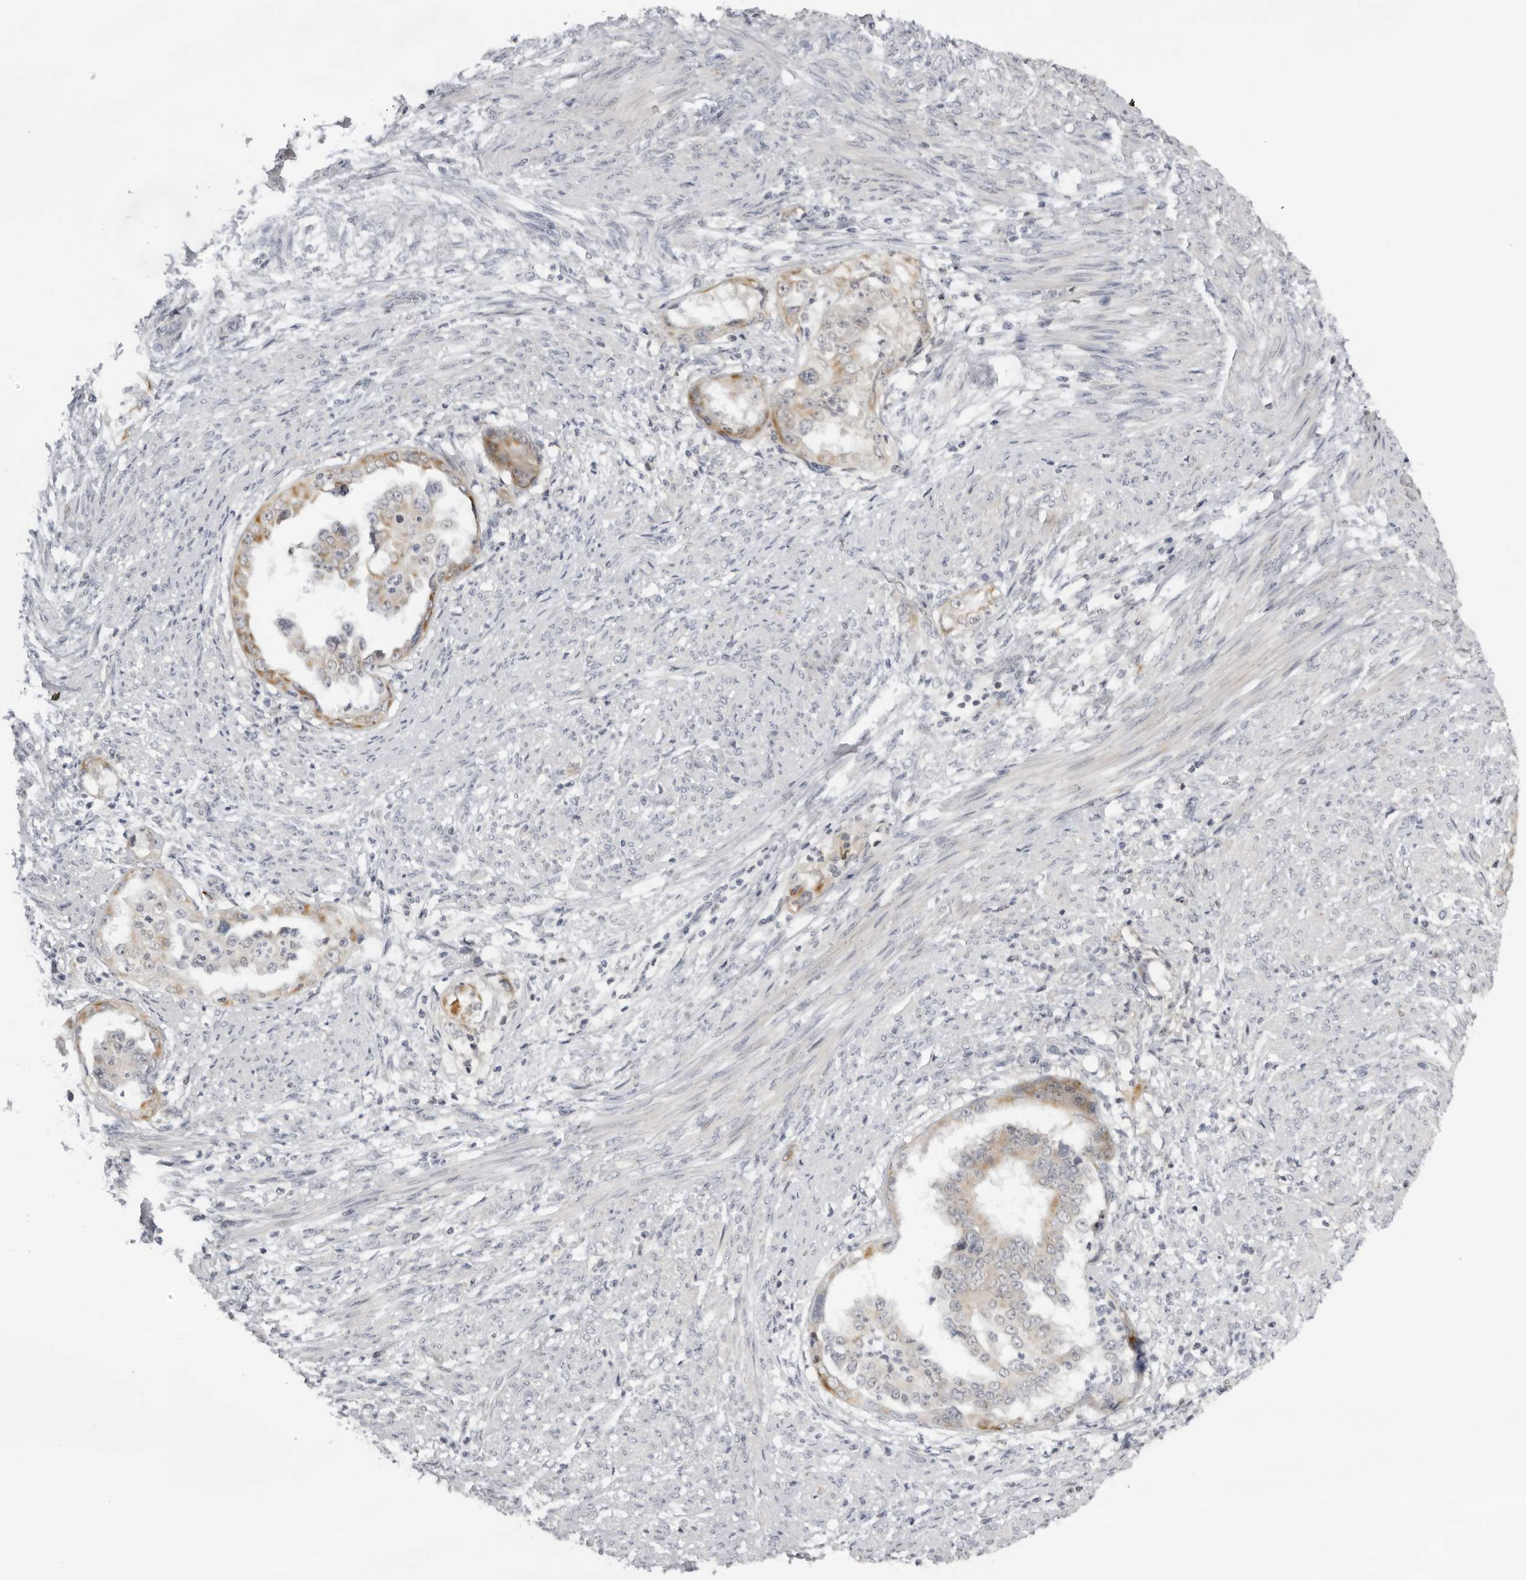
{"staining": {"intensity": "weak", "quantity": ">75%", "location": "cytoplasmic/membranous"}, "tissue": "endometrial cancer", "cell_type": "Tumor cells", "image_type": "cancer", "snomed": [{"axis": "morphology", "description": "Adenocarcinoma, NOS"}, {"axis": "topography", "description": "Endometrium"}], "caption": "Endometrial adenocarcinoma stained with DAB (3,3'-diaminobenzidine) immunohistochemistry (IHC) displays low levels of weak cytoplasmic/membranous staining in about >75% of tumor cells.", "gene": "ACP6", "patient": {"sex": "female", "age": 85}}